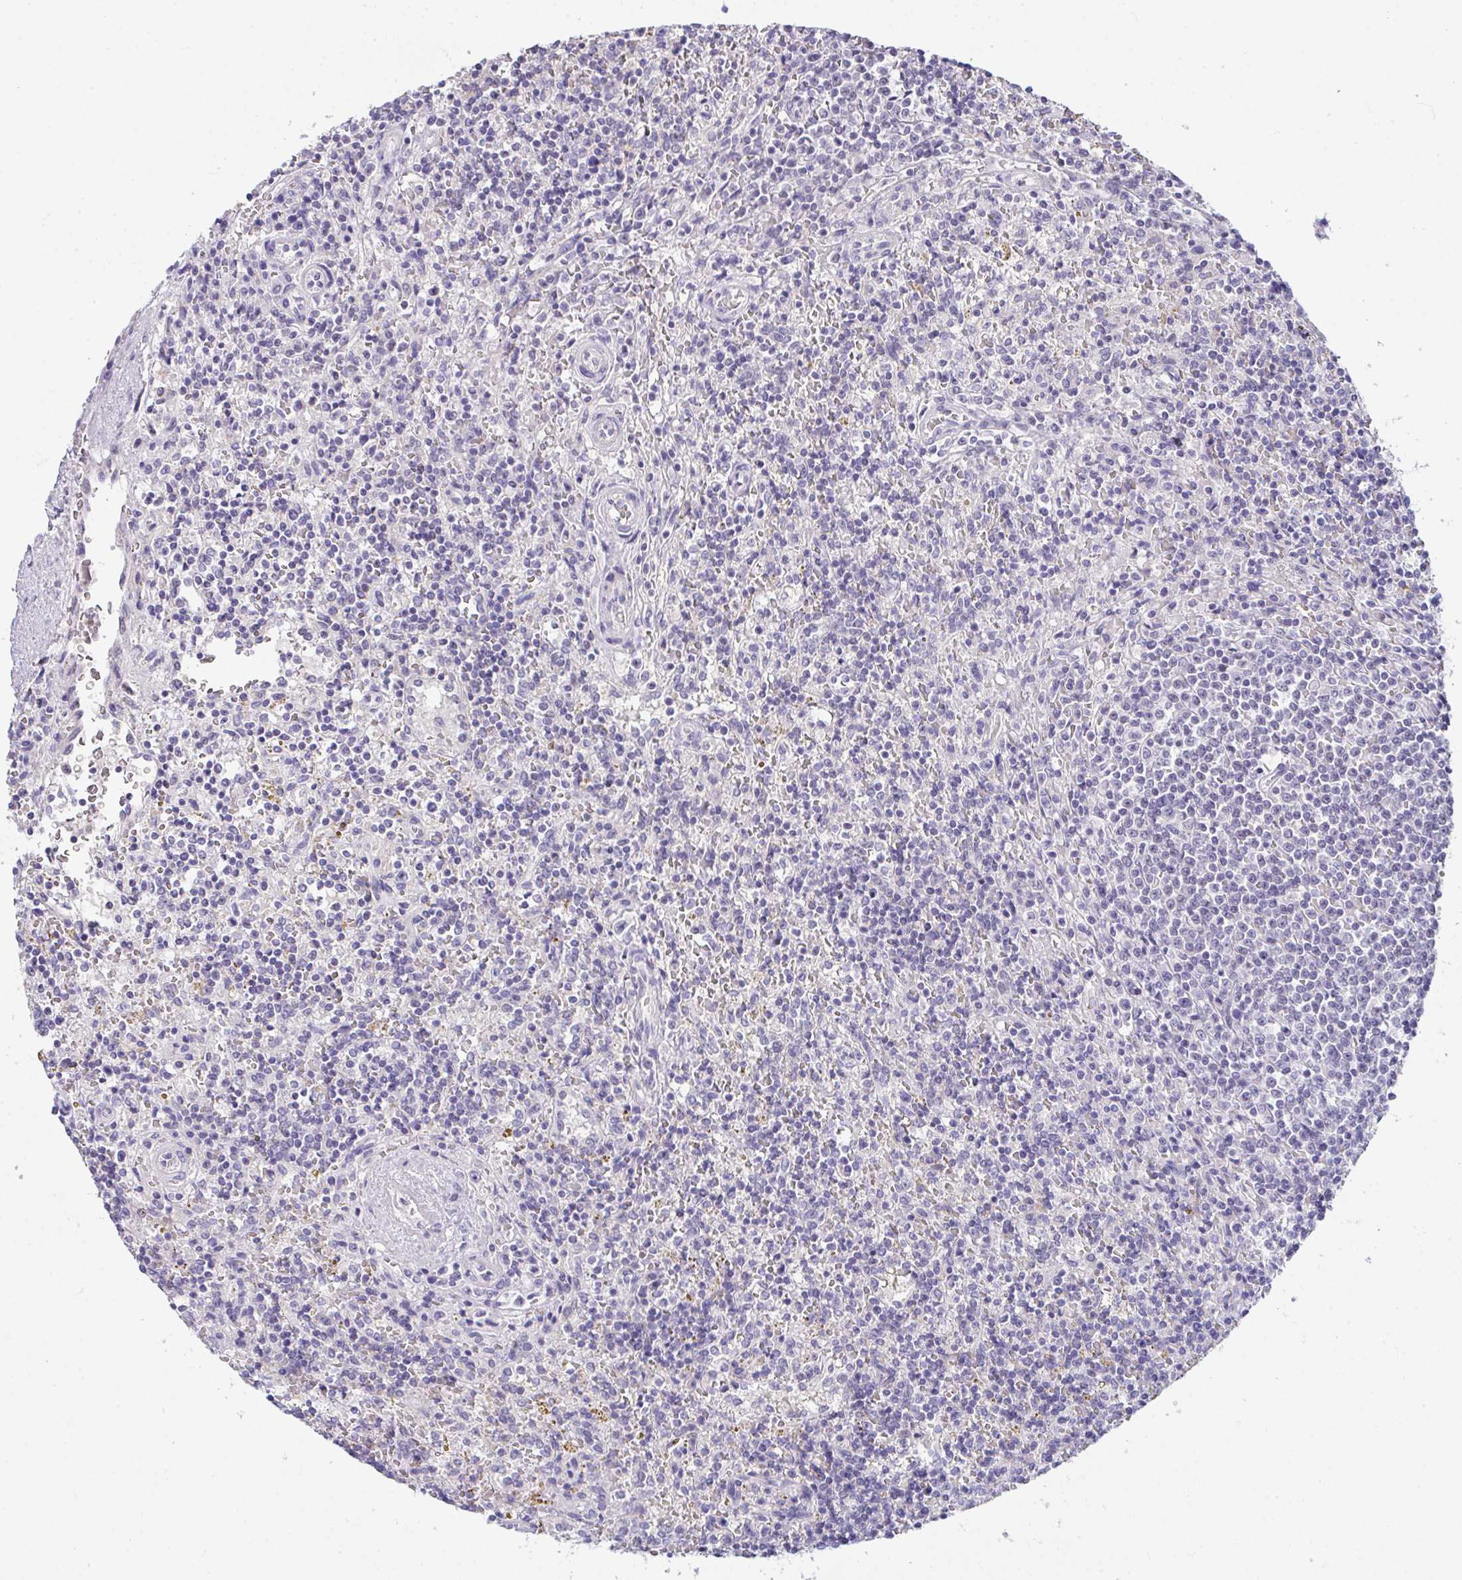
{"staining": {"intensity": "negative", "quantity": "none", "location": "none"}, "tissue": "lymphoma", "cell_type": "Tumor cells", "image_type": "cancer", "snomed": [{"axis": "morphology", "description": "Malignant lymphoma, non-Hodgkin's type, Low grade"}, {"axis": "topography", "description": "Spleen"}], "caption": "The immunohistochemistry (IHC) histopathology image has no significant expression in tumor cells of lymphoma tissue. The staining was performed using DAB (3,3'-diaminobenzidine) to visualize the protein expression in brown, while the nuclei were stained in blue with hematoxylin (Magnification: 20x).", "gene": "ATP6V0D2", "patient": {"sex": "male", "age": 67}}